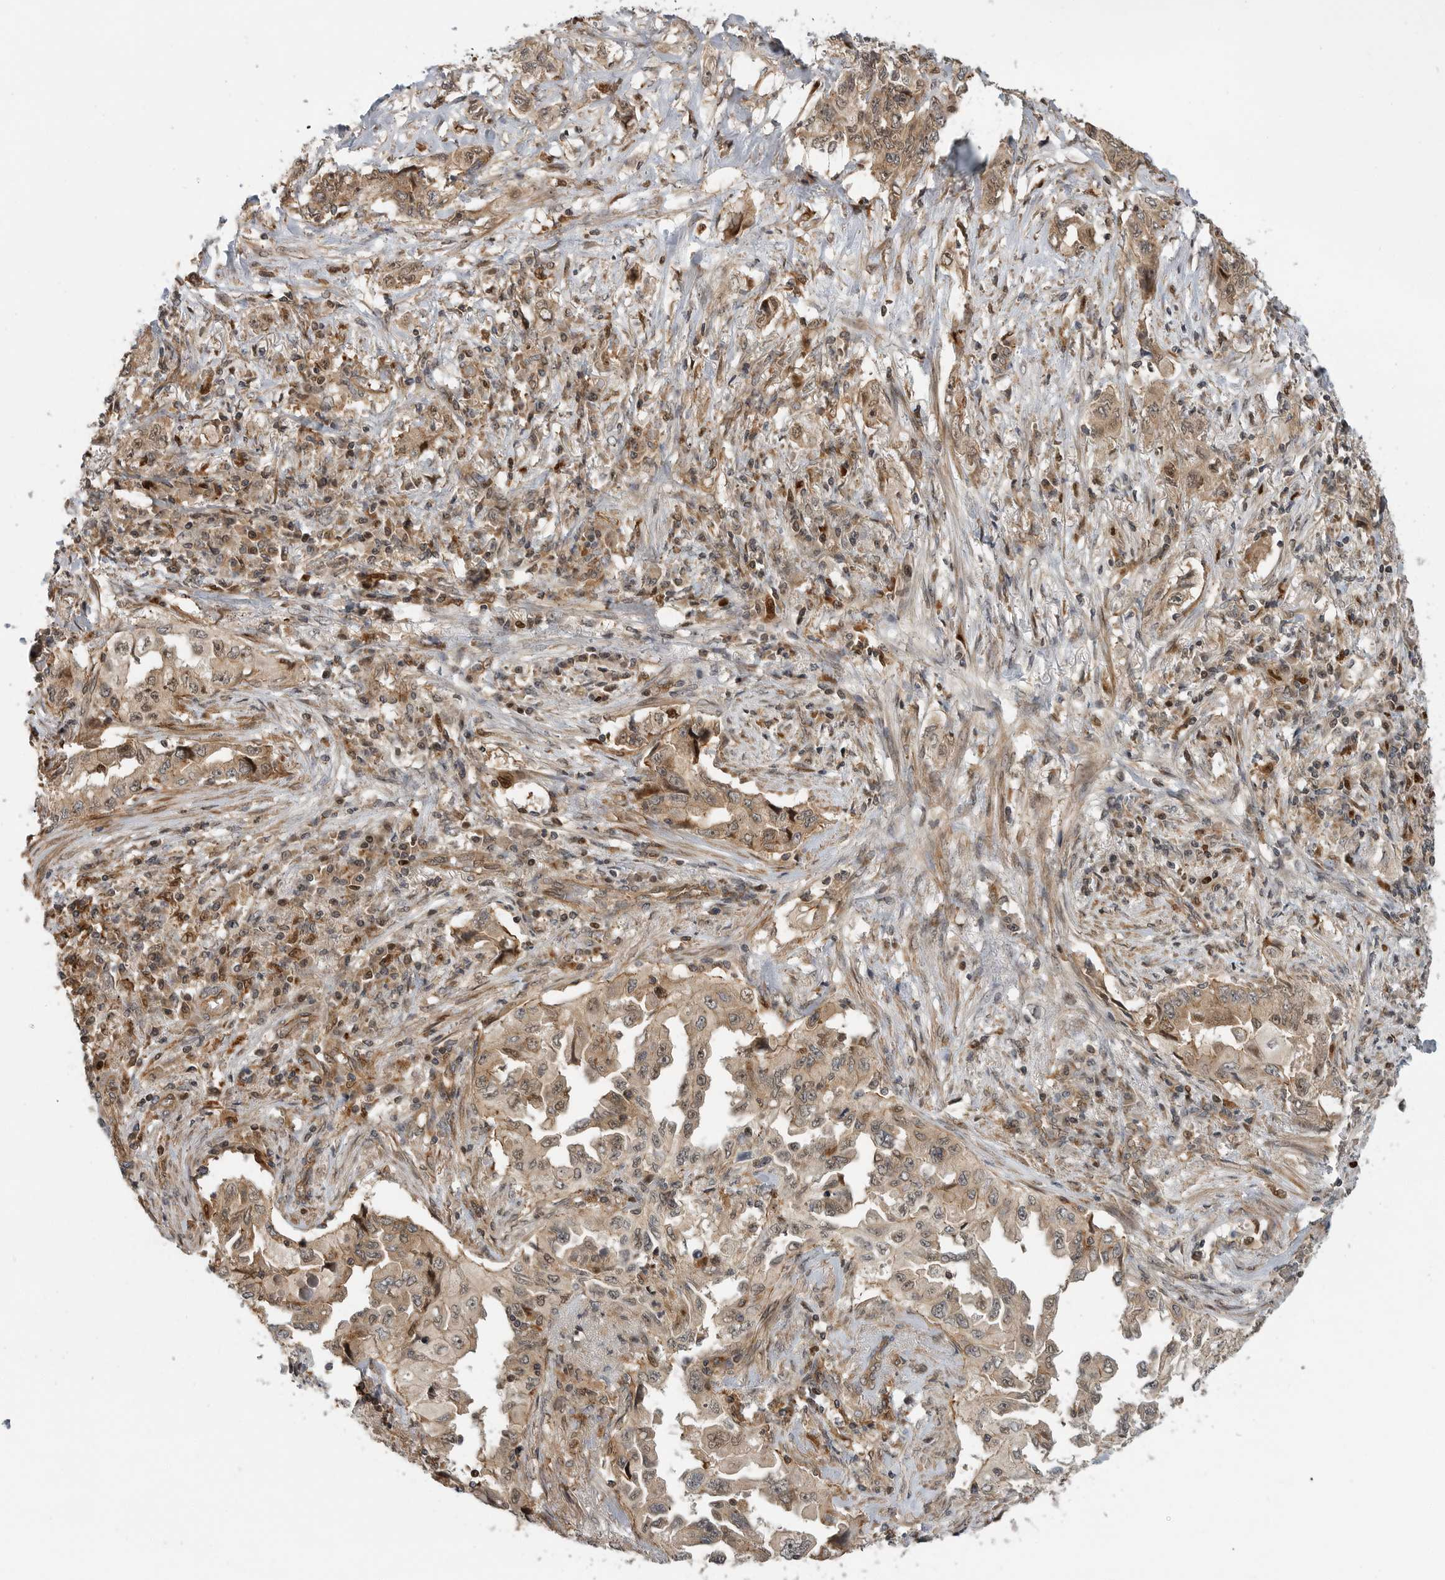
{"staining": {"intensity": "weak", "quantity": ">75%", "location": "cytoplasmic/membranous,nuclear"}, "tissue": "lung cancer", "cell_type": "Tumor cells", "image_type": "cancer", "snomed": [{"axis": "morphology", "description": "Adenocarcinoma, NOS"}, {"axis": "topography", "description": "Lung"}], "caption": "IHC (DAB (3,3'-diaminobenzidine)) staining of human adenocarcinoma (lung) displays weak cytoplasmic/membranous and nuclear protein expression in approximately >75% of tumor cells. (DAB (3,3'-diaminobenzidine) IHC, brown staining for protein, blue staining for nuclei).", "gene": "STRAP", "patient": {"sex": "female", "age": 51}}